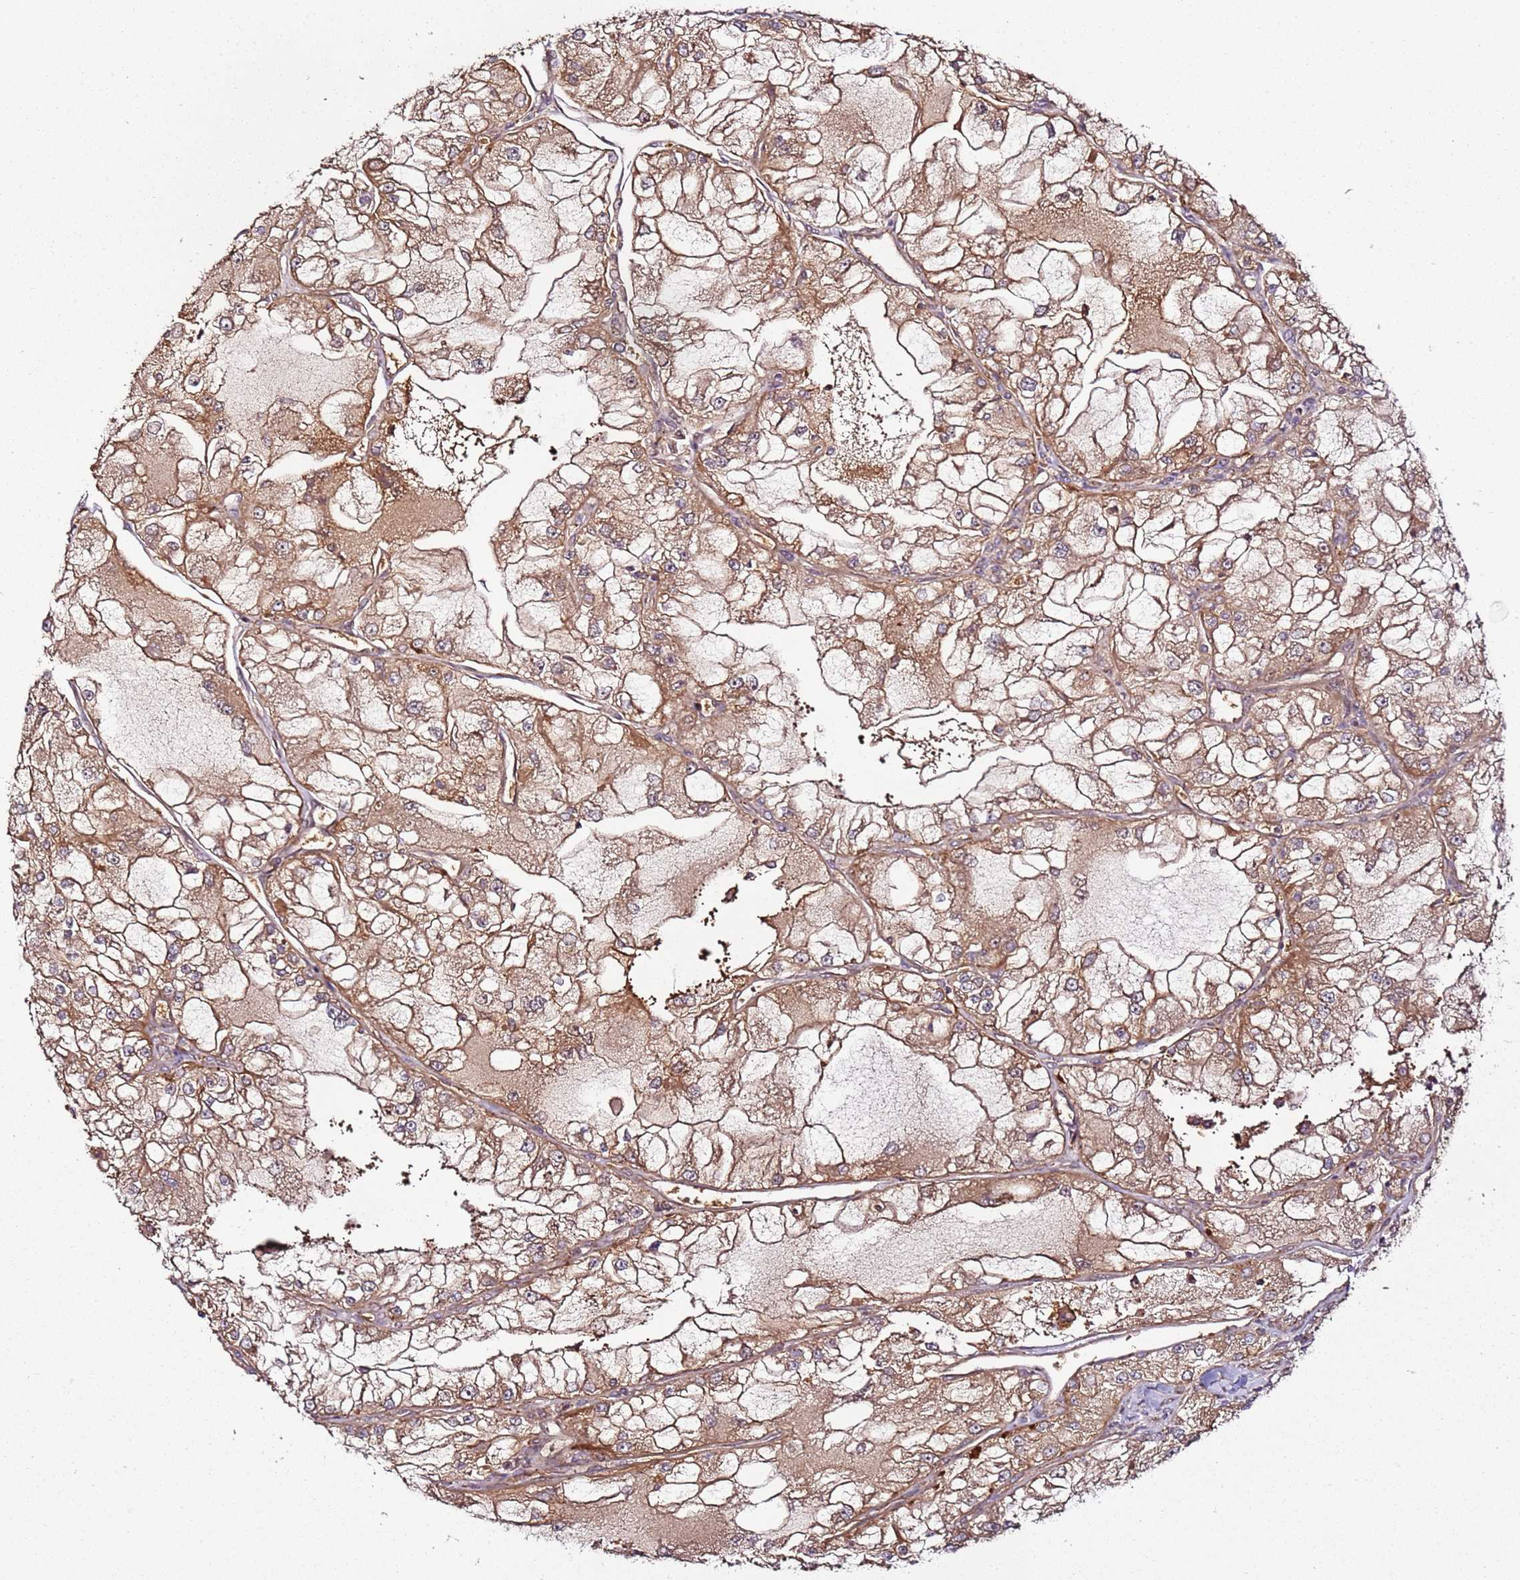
{"staining": {"intensity": "moderate", "quantity": ">75%", "location": "cytoplasmic/membranous"}, "tissue": "renal cancer", "cell_type": "Tumor cells", "image_type": "cancer", "snomed": [{"axis": "morphology", "description": "Adenocarcinoma, NOS"}, {"axis": "topography", "description": "Kidney"}], "caption": "A micrograph of renal cancer stained for a protein displays moderate cytoplasmic/membranous brown staining in tumor cells.", "gene": "TM2D2", "patient": {"sex": "female", "age": 72}}